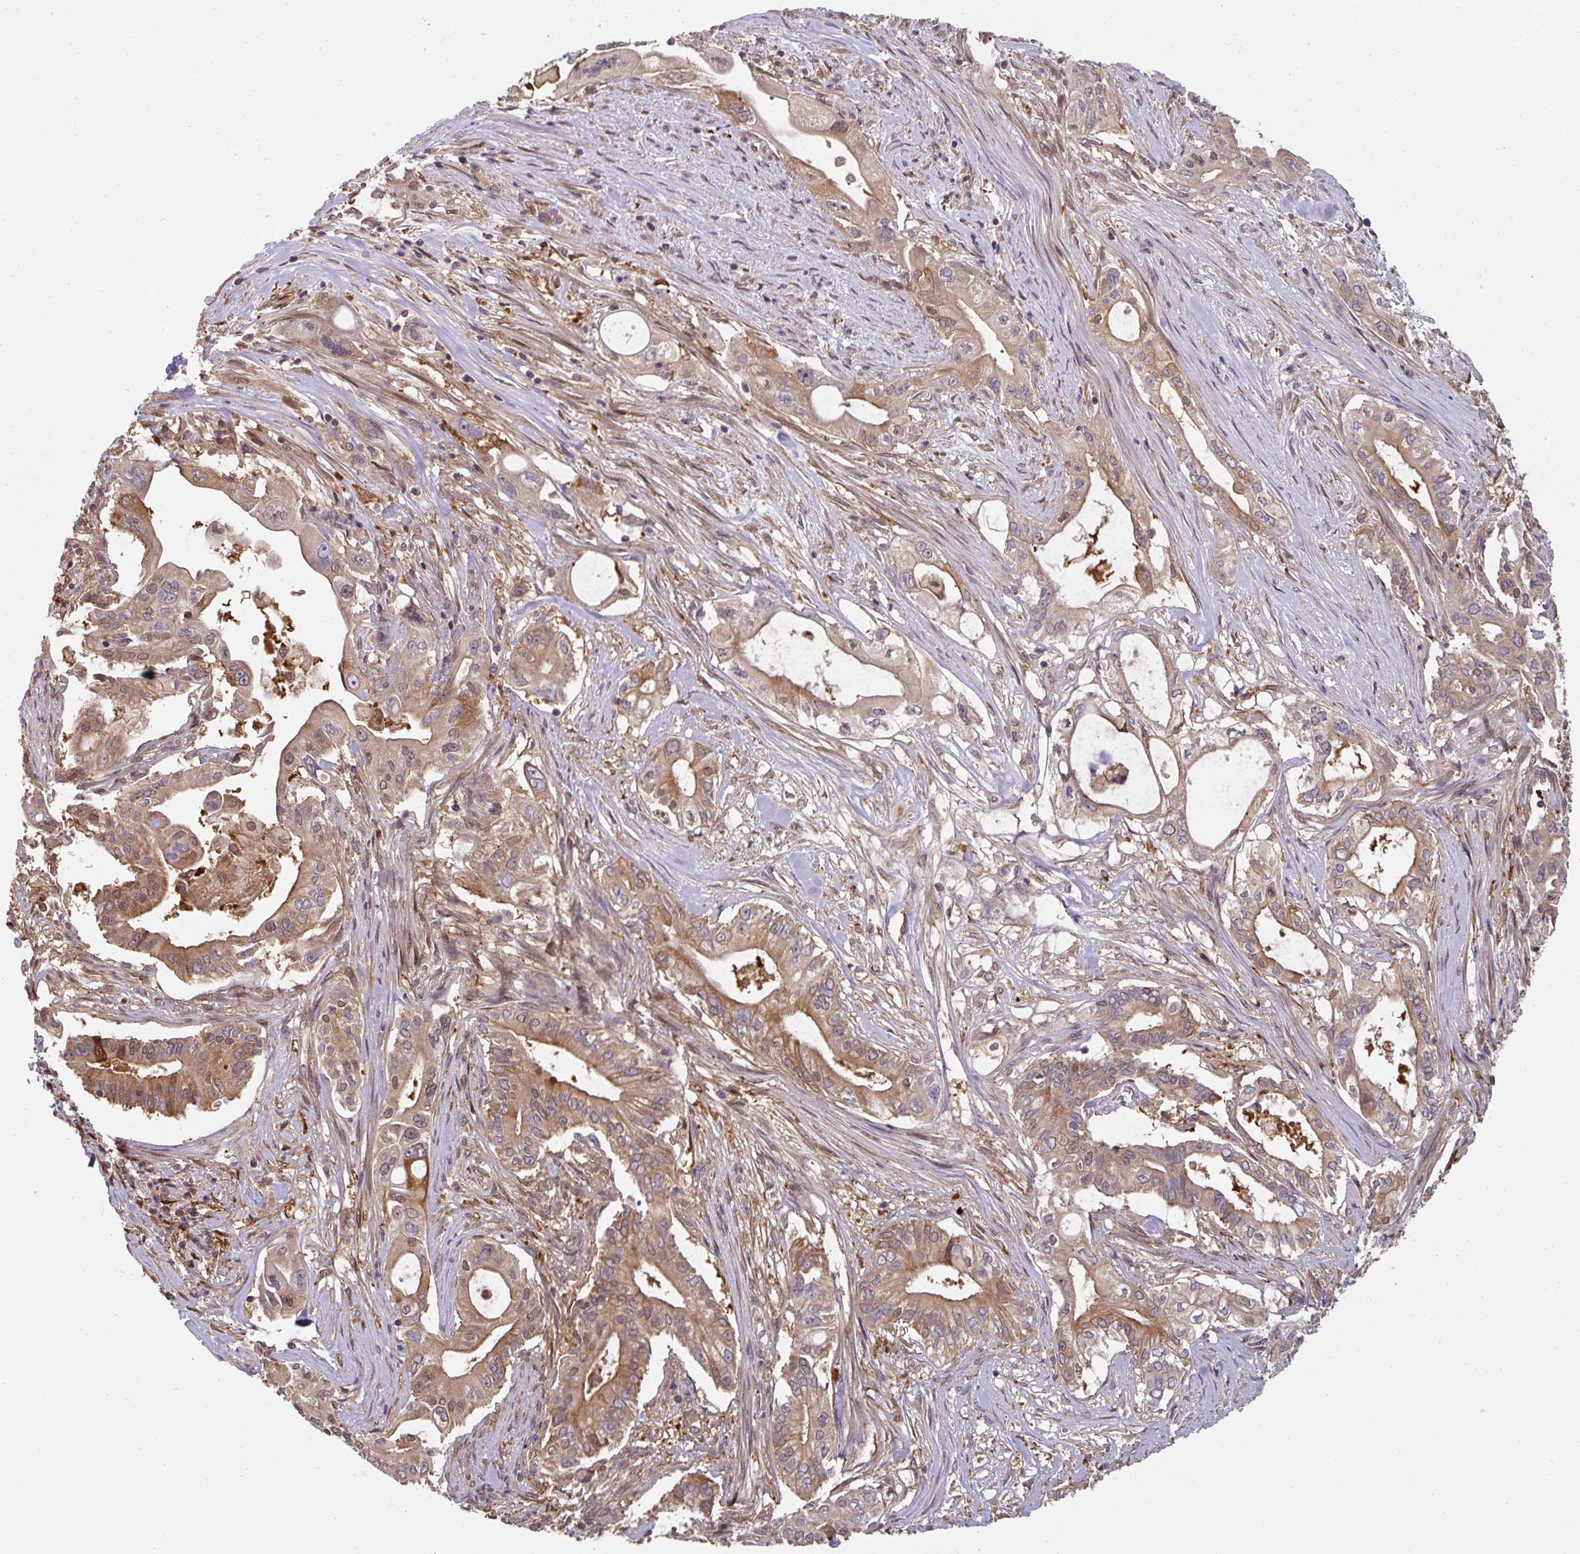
{"staining": {"intensity": "moderate", "quantity": ">75%", "location": "cytoplasmic/membranous"}, "tissue": "pancreatic cancer", "cell_type": "Tumor cells", "image_type": "cancer", "snomed": [{"axis": "morphology", "description": "Adenocarcinoma, NOS"}, {"axis": "topography", "description": "Pancreas"}], "caption": "Immunohistochemical staining of pancreatic cancer shows medium levels of moderate cytoplasmic/membranous expression in about >75% of tumor cells.", "gene": "ST13", "patient": {"sex": "female", "age": 68}}